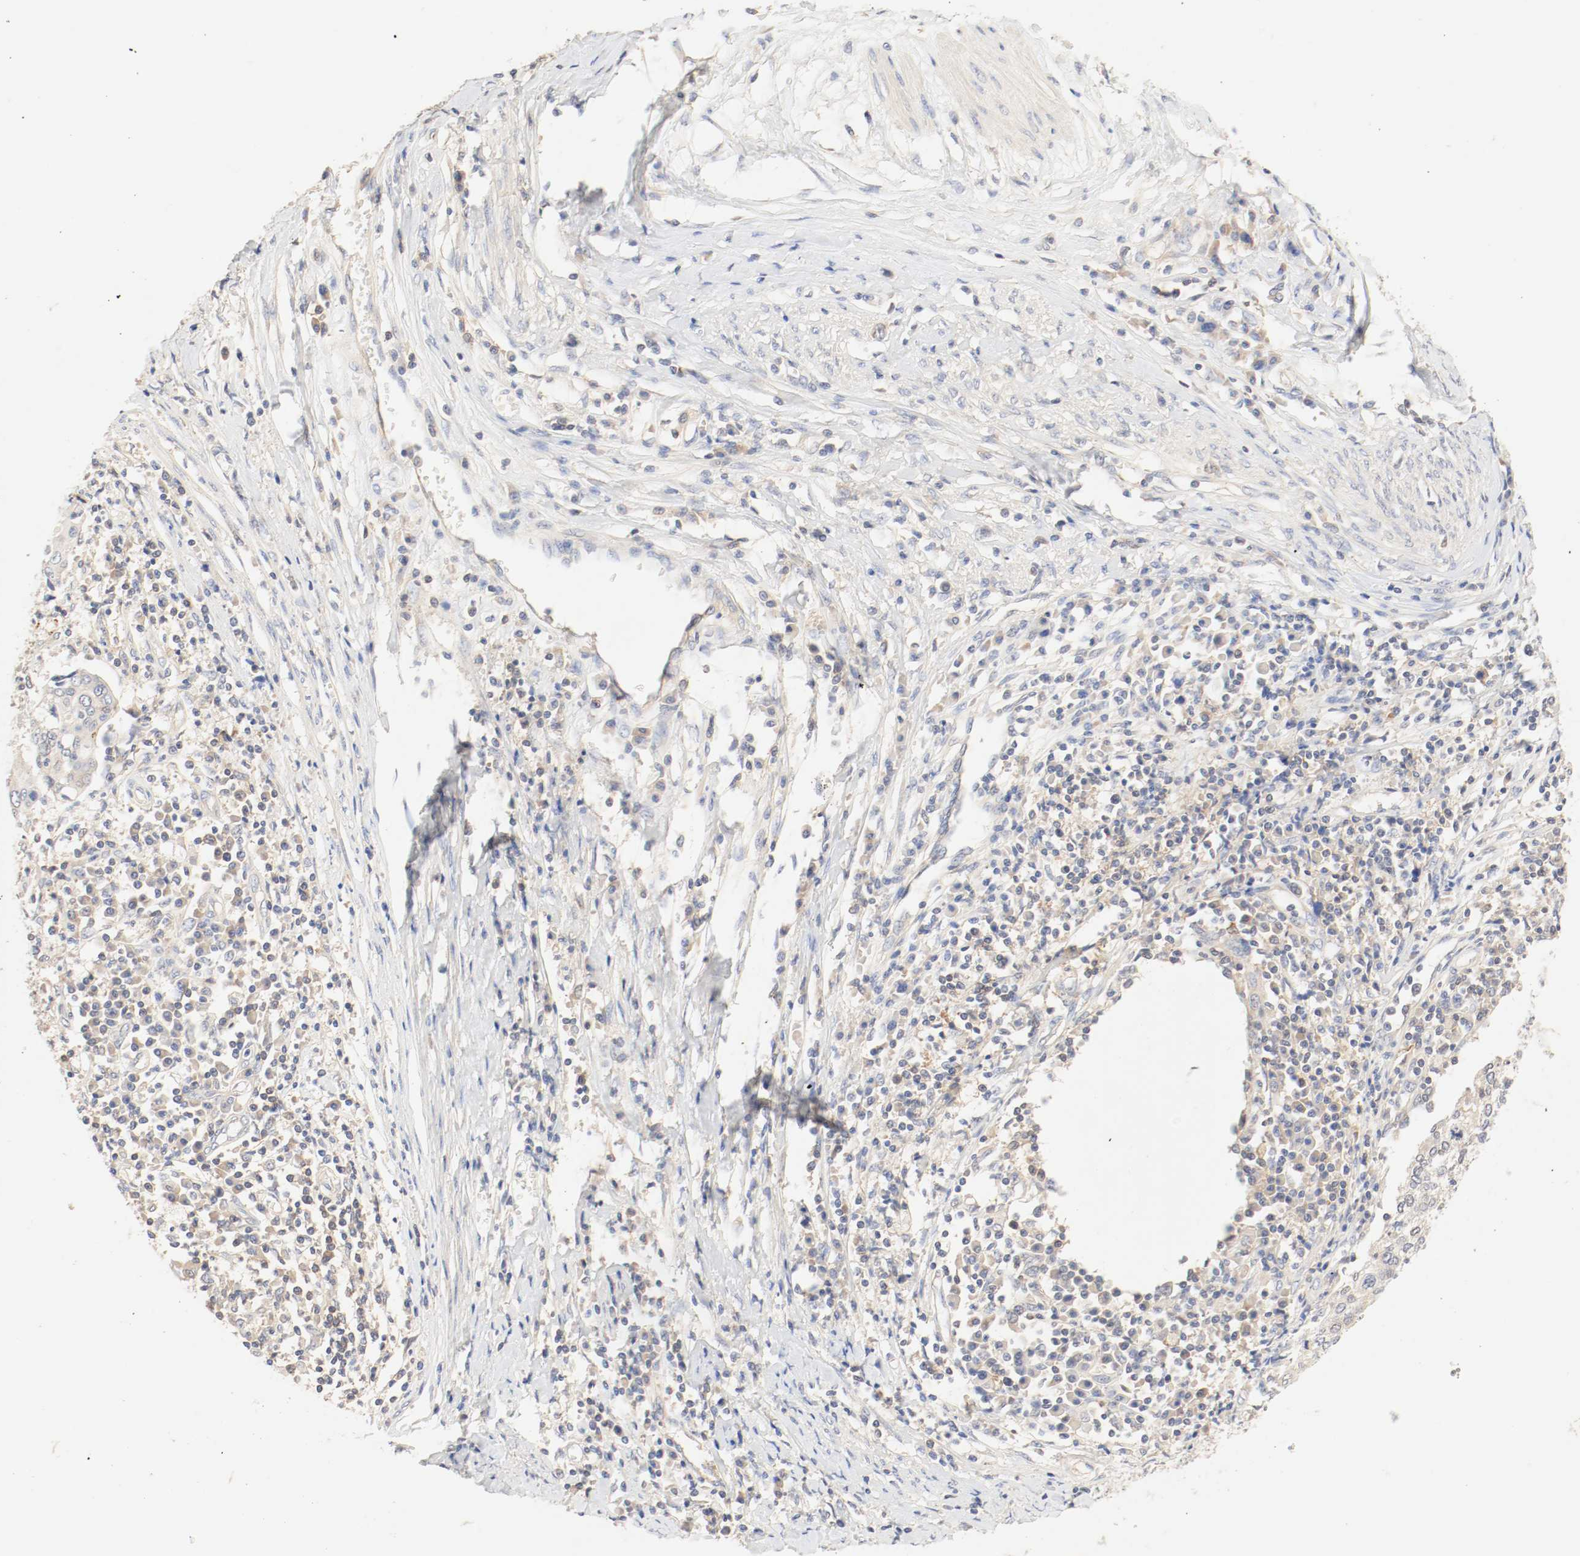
{"staining": {"intensity": "weak", "quantity": "<25%", "location": "cytoplasmic/membranous"}, "tissue": "cervical cancer", "cell_type": "Tumor cells", "image_type": "cancer", "snomed": [{"axis": "morphology", "description": "Squamous cell carcinoma, NOS"}, {"axis": "topography", "description": "Cervix"}], "caption": "A high-resolution image shows immunohistochemistry staining of cervical cancer, which exhibits no significant staining in tumor cells. Brightfield microscopy of IHC stained with DAB (brown) and hematoxylin (blue), captured at high magnification.", "gene": "GIT1", "patient": {"sex": "female", "age": 40}}